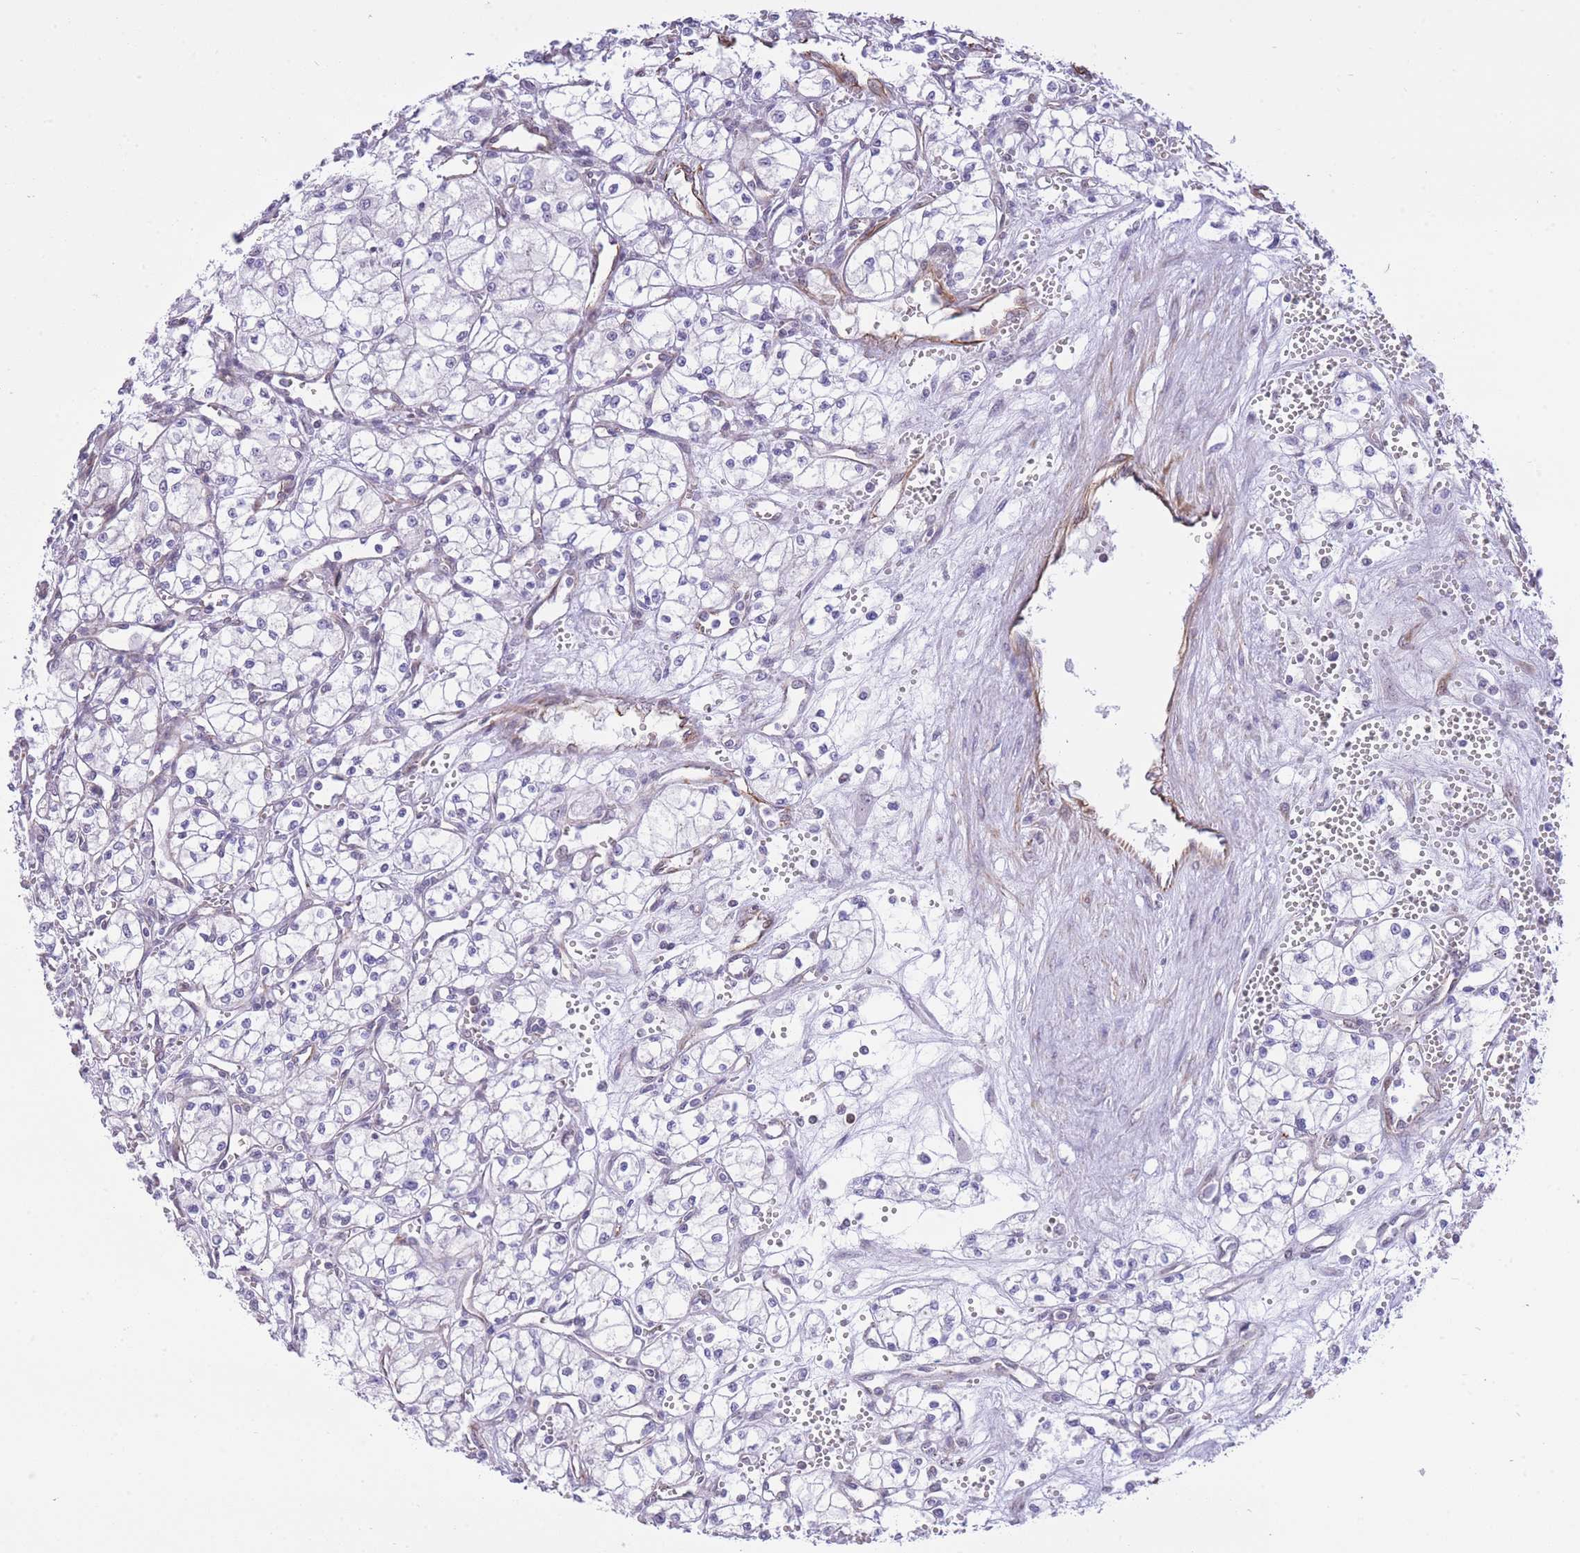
{"staining": {"intensity": "negative", "quantity": "none", "location": "none"}, "tissue": "renal cancer", "cell_type": "Tumor cells", "image_type": "cancer", "snomed": [{"axis": "morphology", "description": "Adenocarcinoma, NOS"}, {"axis": "topography", "description": "Kidney"}], "caption": "High power microscopy image of an immunohistochemistry micrograph of adenocarcinoma (renal), revealing no significant expression in tumor cells.", "gene": "PSG8", "patient": {"sex": "male", "age": 59}}